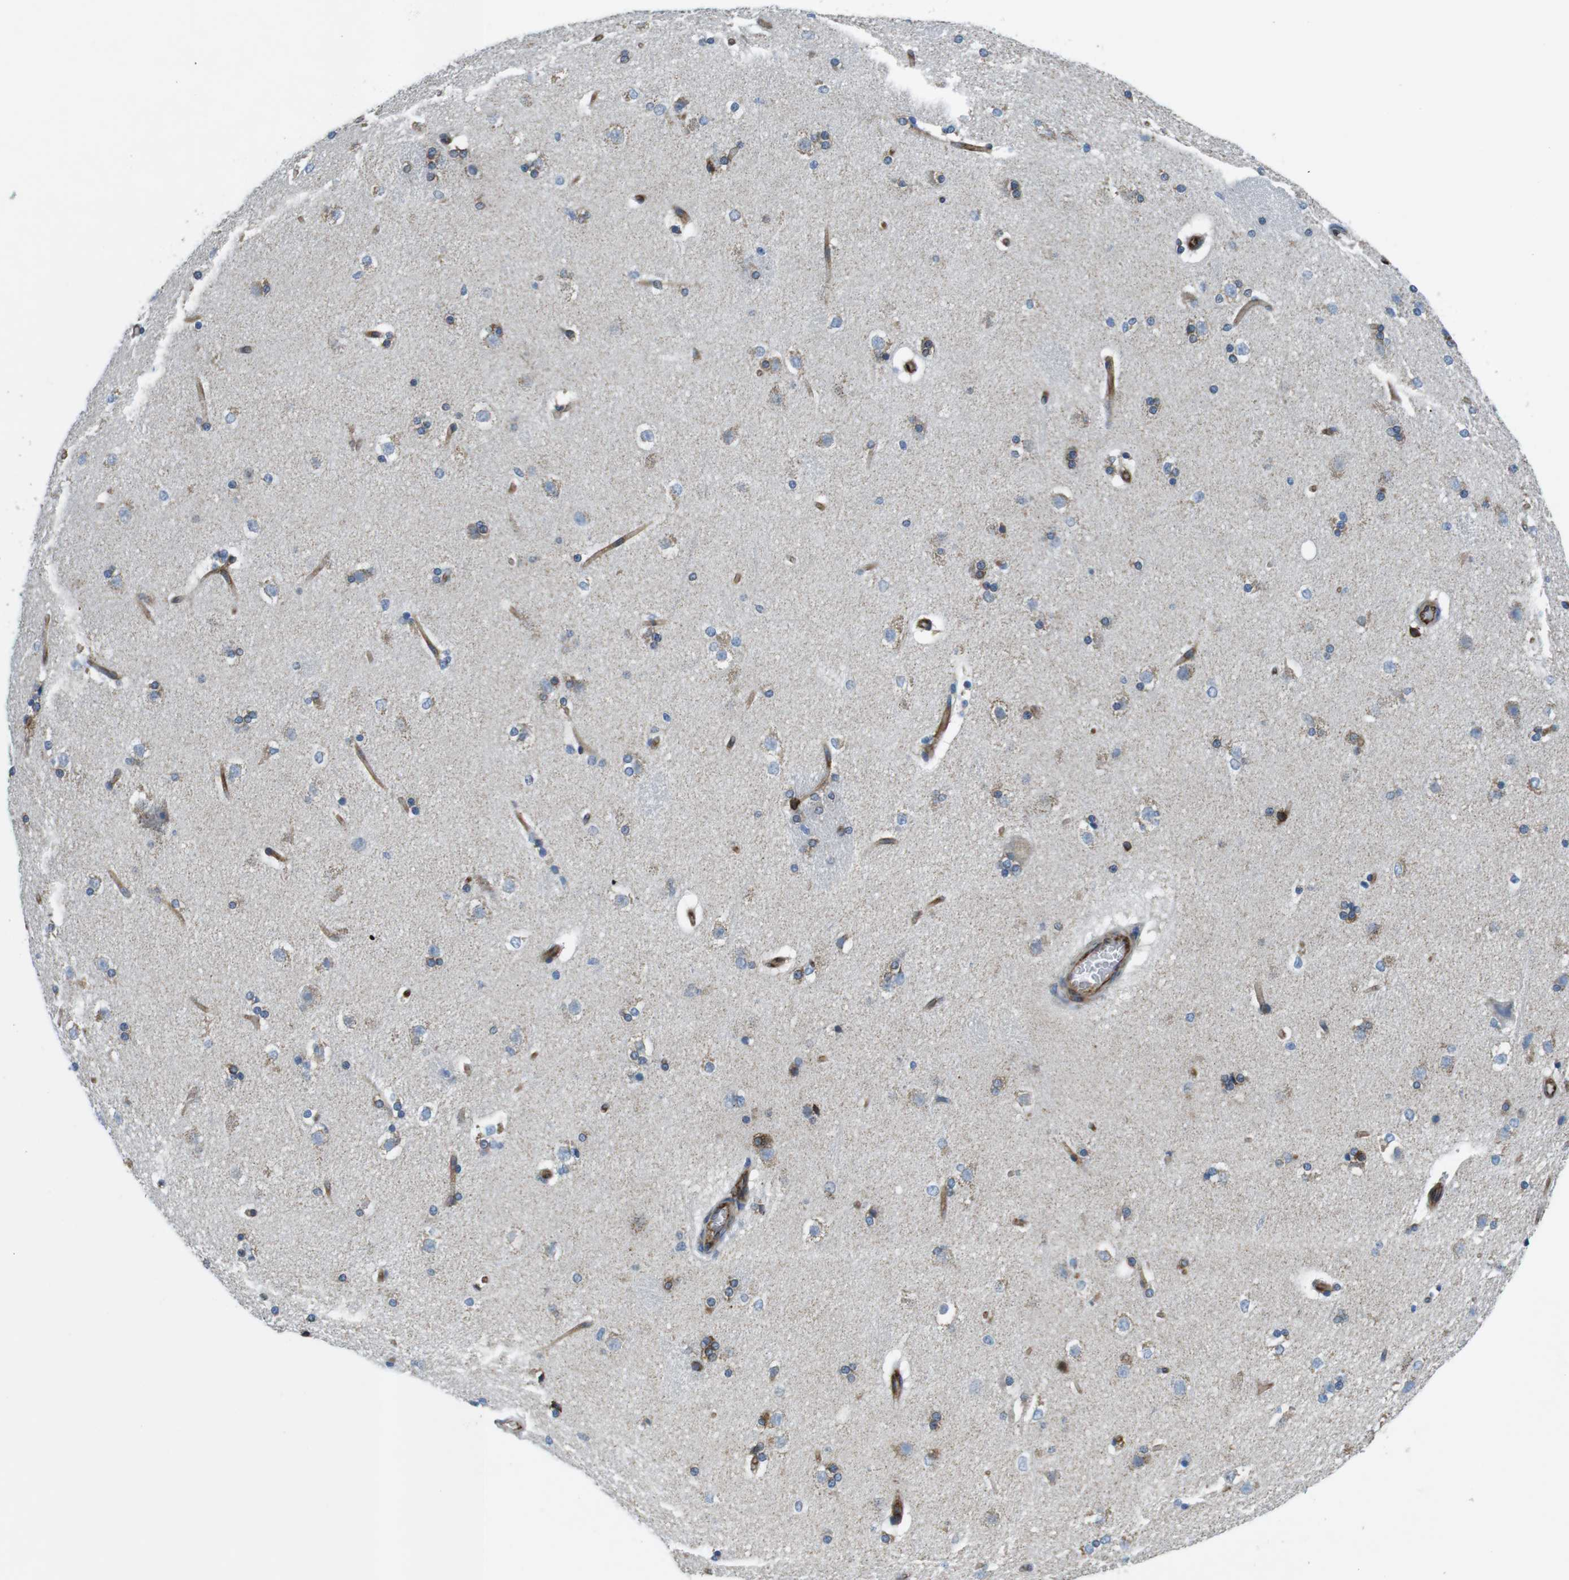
{"staining": {"intensity": "moderate", "quantity": "25%-75%", "location": "cytoplasmic/membranous"}, "tissue": "caudate", "cell_type": "Glial cells", "image_type": "normal", "snomed": [{"axis": "morphology", "description": "Normal tissue, NOS"}, {"axis": "topography", "description": "Lateral ventricle wall"}], "caption": "Protein expression analysis of unremarkable caudate displays moderate cytoplasmic/membranous staining in approximately 25%-75% of glial cells.", "gene": "EMP2", "patient": {"sex": "female", "age": 19}}